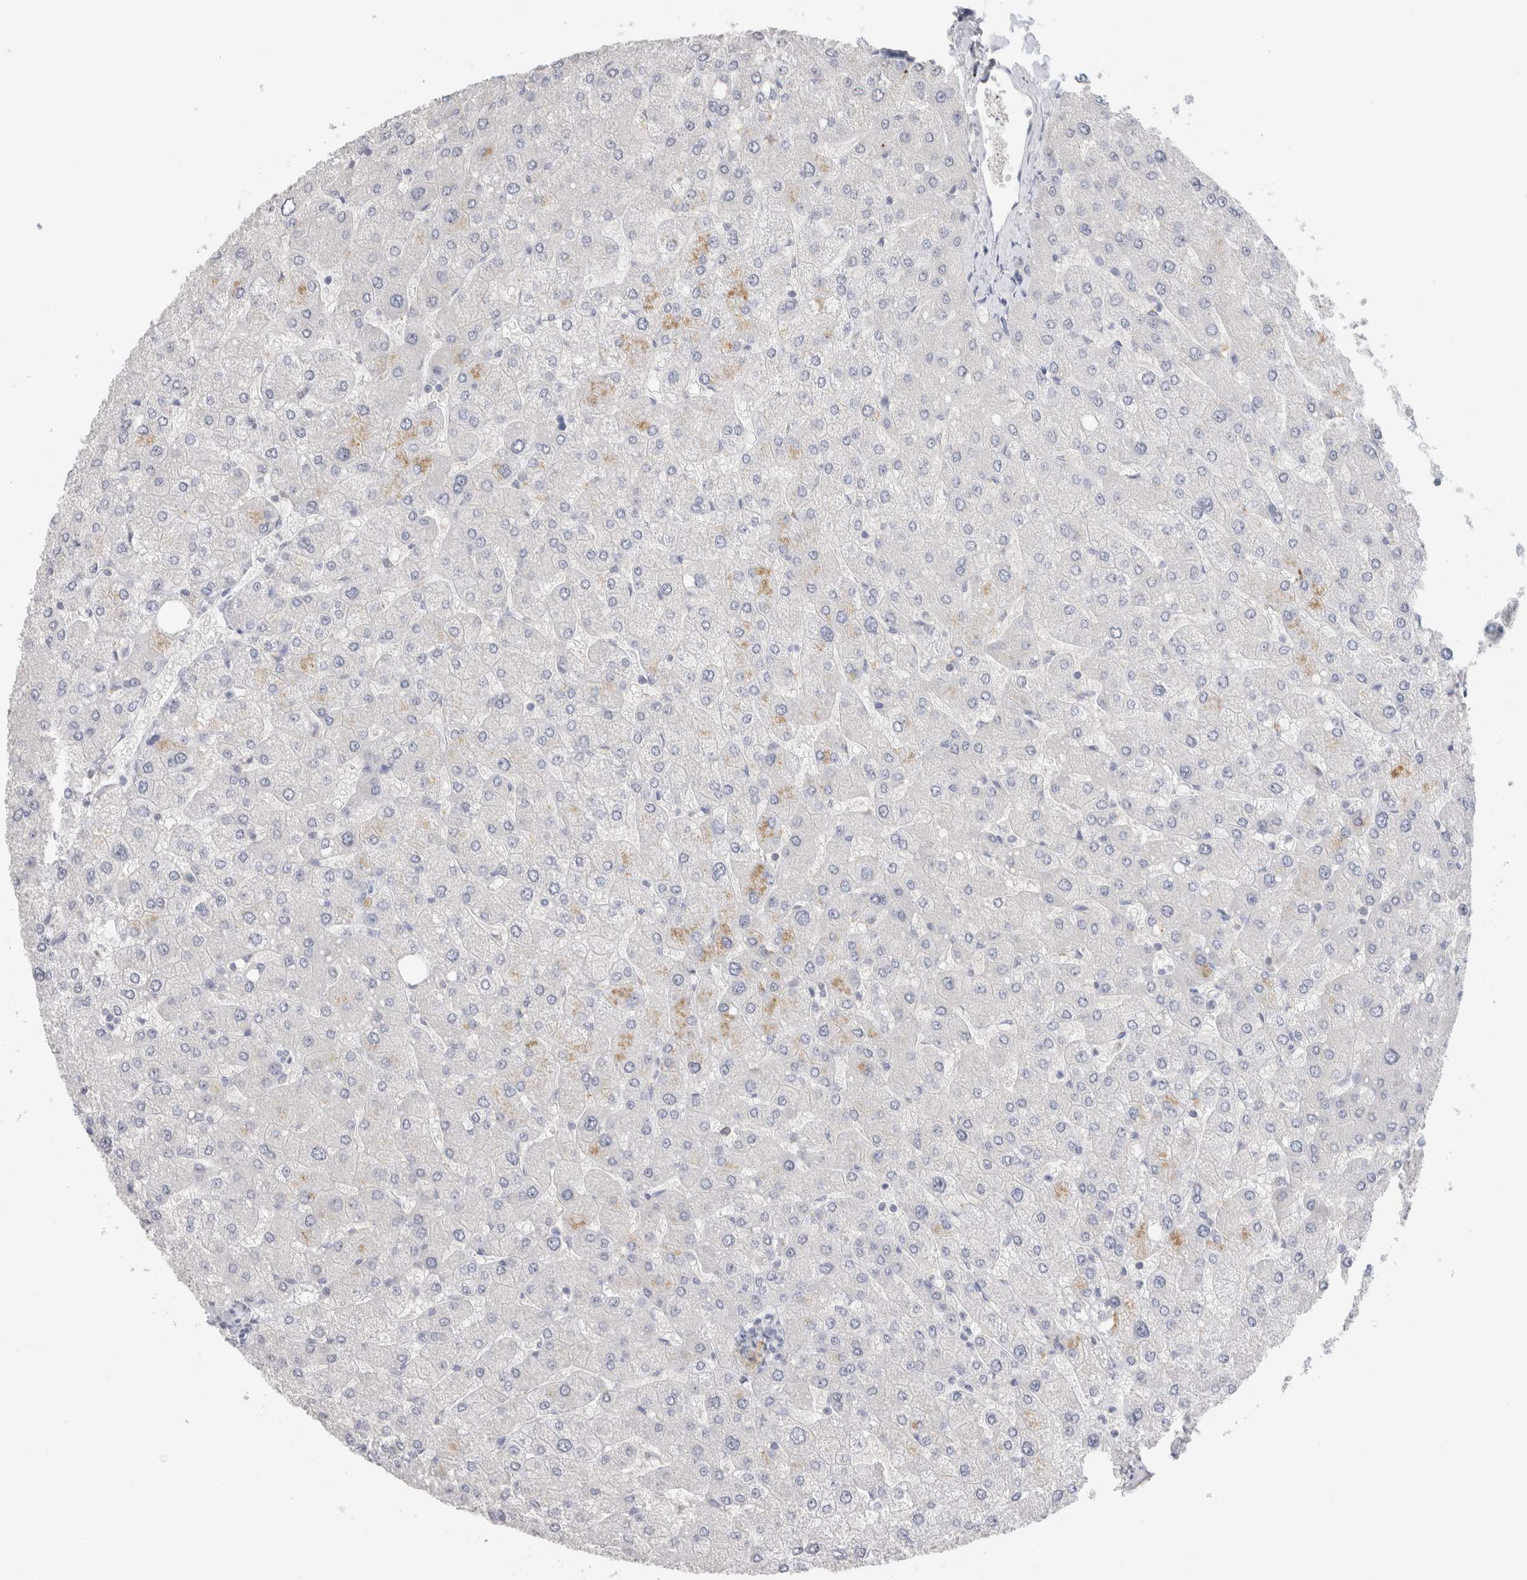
{"staining": {"intensity": "negative", "quantity": "none", "location": "none"}, "tissue": "liver", "cell_type": "Cholangiocytes", "image_type": "normal", "snomed": [{"axis": "morphology", "description": "Normal tissue, NOS"}, {"axis": "topography", "description": "Liver"}], "caption": "DAB (3,3'-diaminobenzidine) immunohistochemical staining of unremarkable liver reveals no significant staining in cholangiocytes. Nuclei are stained in blue.", "gene": "LAMP3", "patient": {"sex": "male", "age": 55}}